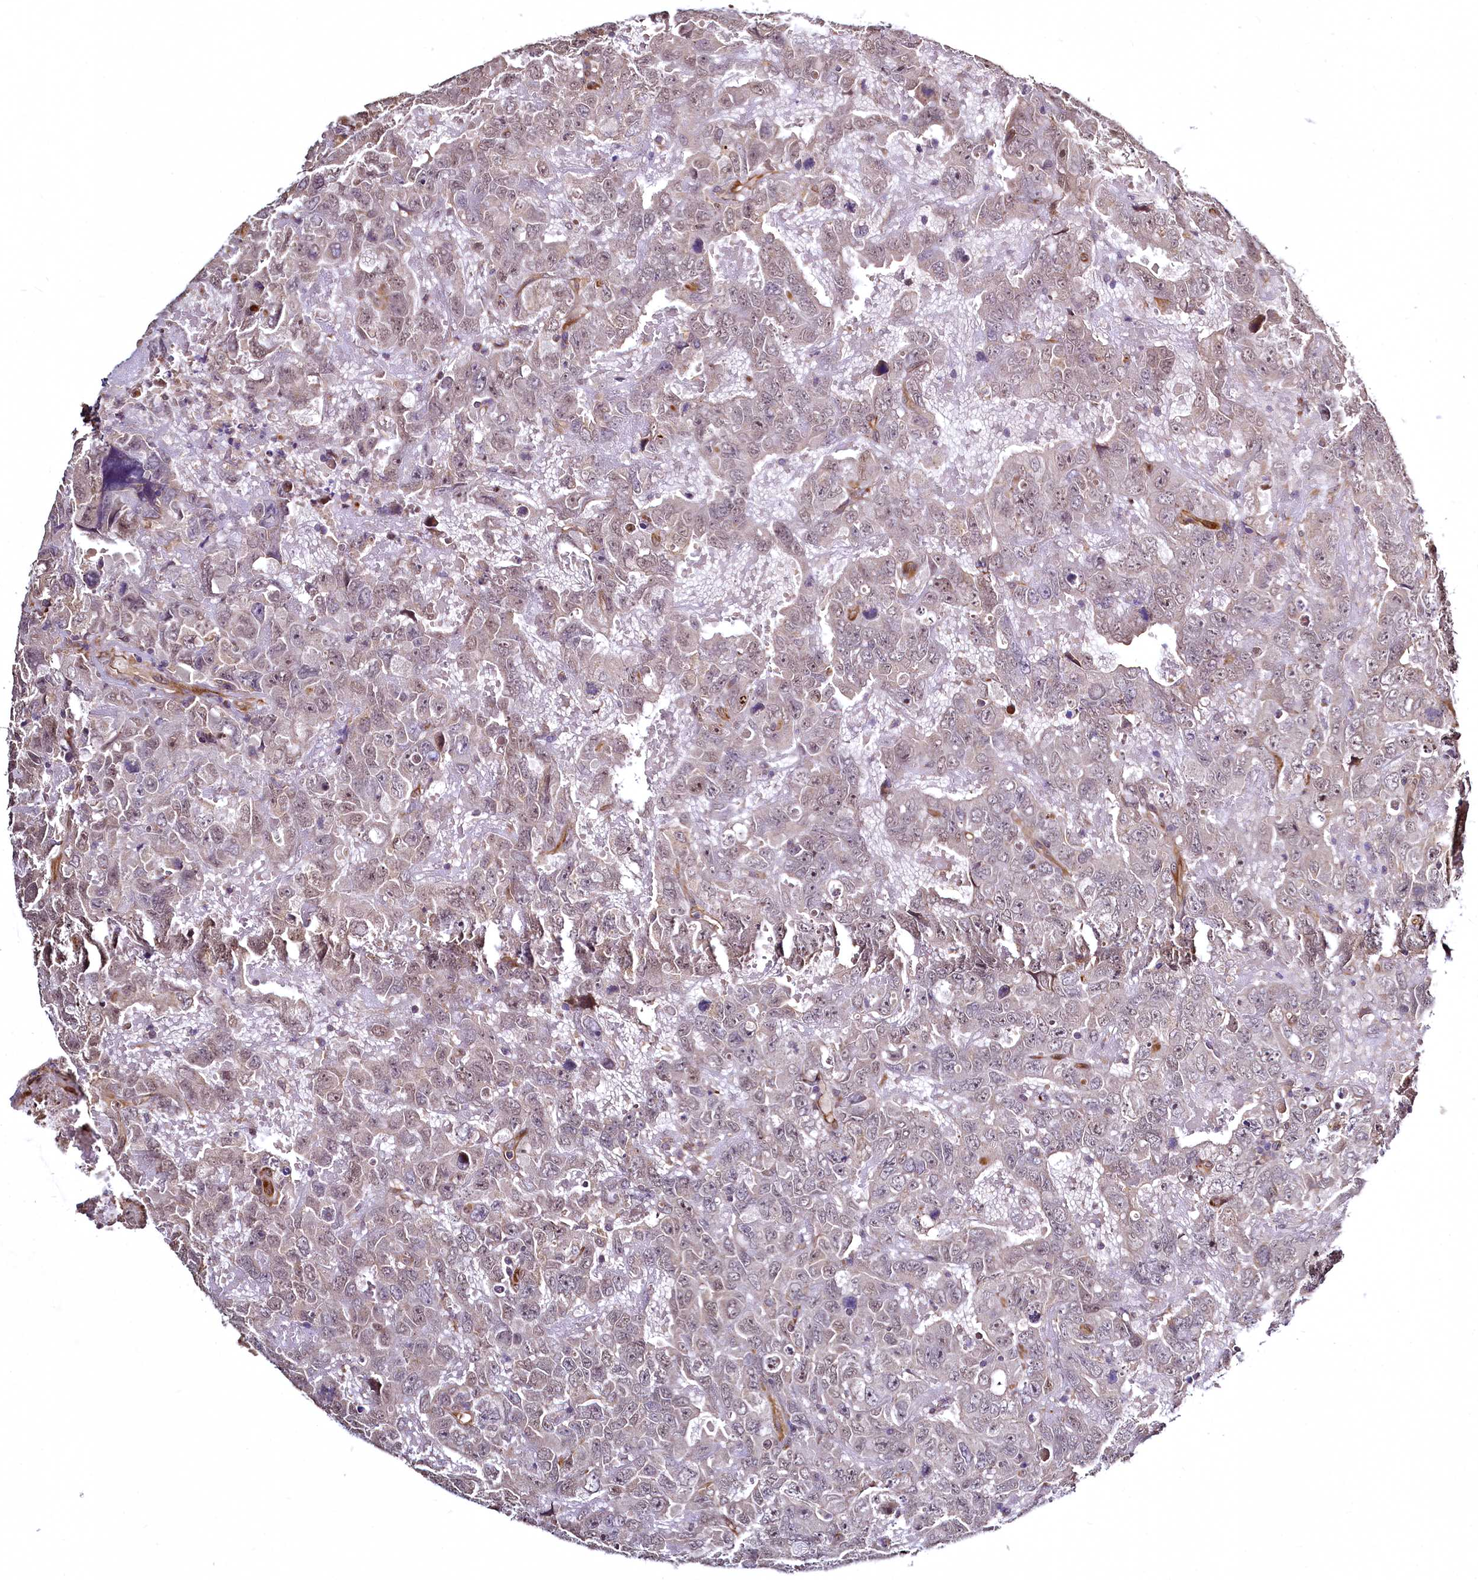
{"staining": {"intensity": "weak", "quantity": "<25%", "location": "cytoplasmic/membranous,nuclear"}, "tissue": "testis cancer", "cell_type": "Tumor cells", "image_type": "cancer", "snomed": [{"axis": "morphology", "description": "Carcinoma, Embryonal, NOS"}, {"axis": "topography", "description": "Testis"}], "caption": "An IHC image of testis cancer is shown. There is no staining in tumor cells of testis cancer. Nuclei are stained in blue.", "gene": "TBCEL", "patient": {"sex": "male", "age": 45}}